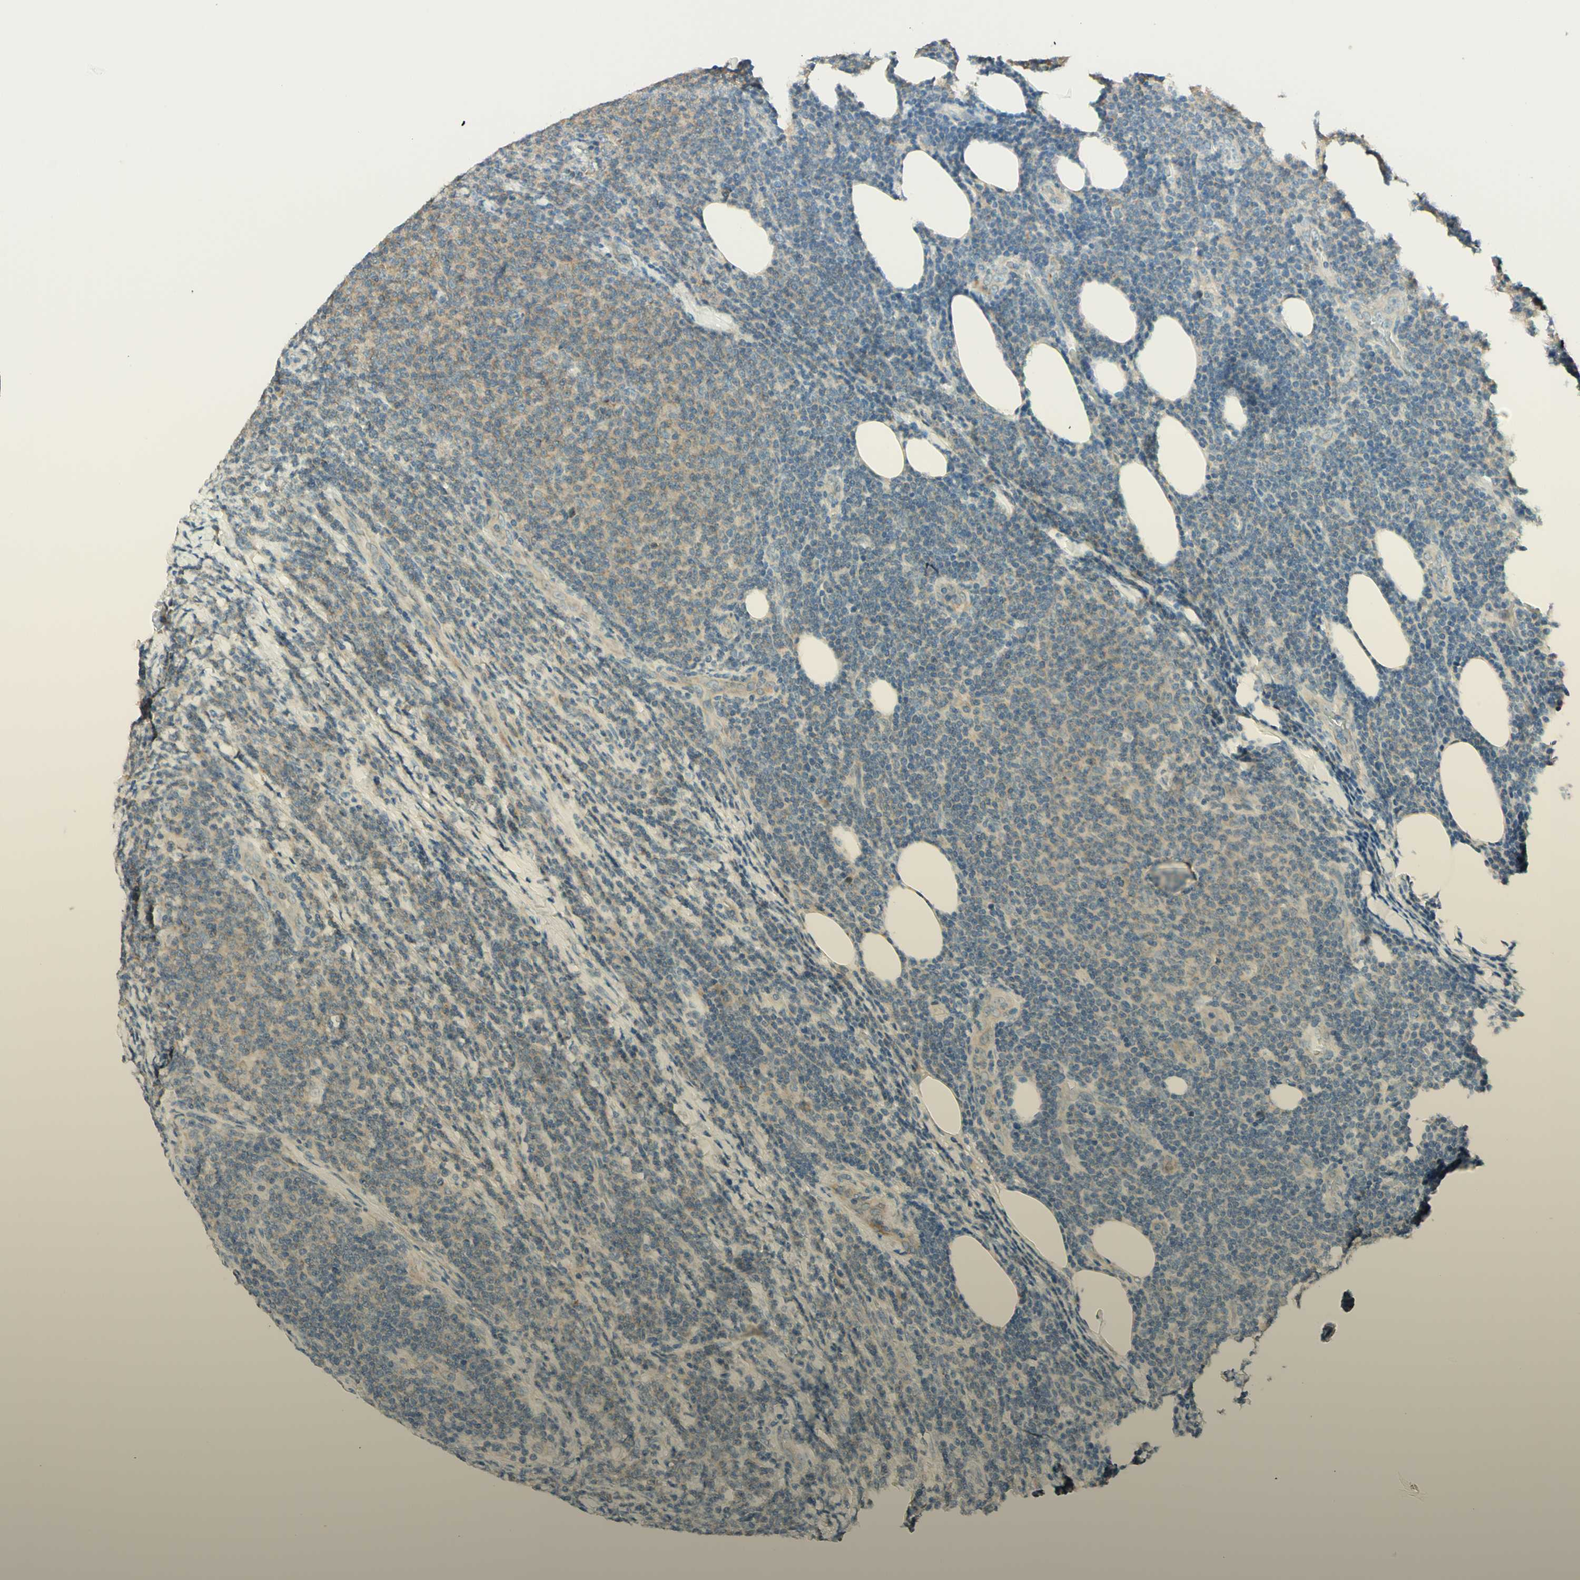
{"staining": {"intensity": "weak", "quantity": ">75%", "location": "cytoplasmic/membranous"}, "tissue": "lymphoma", "cell_type": "Tumor cells", "image_type": "cancer", "snomed": [{"axis": "morphology", "description": "Malignant lymphoma, non-Hodgkin's type, Low grade"}, {"axis": "topography", "description": "Lymph node"}], "caption": "Immunohistochemical staining of lymphoma exhibits low levels of weak cytoplasmic/membranous staining in approximately >75% of tumor cells.", "gene": "PROM1", "patient": {"sex": "male", "age": 66}}